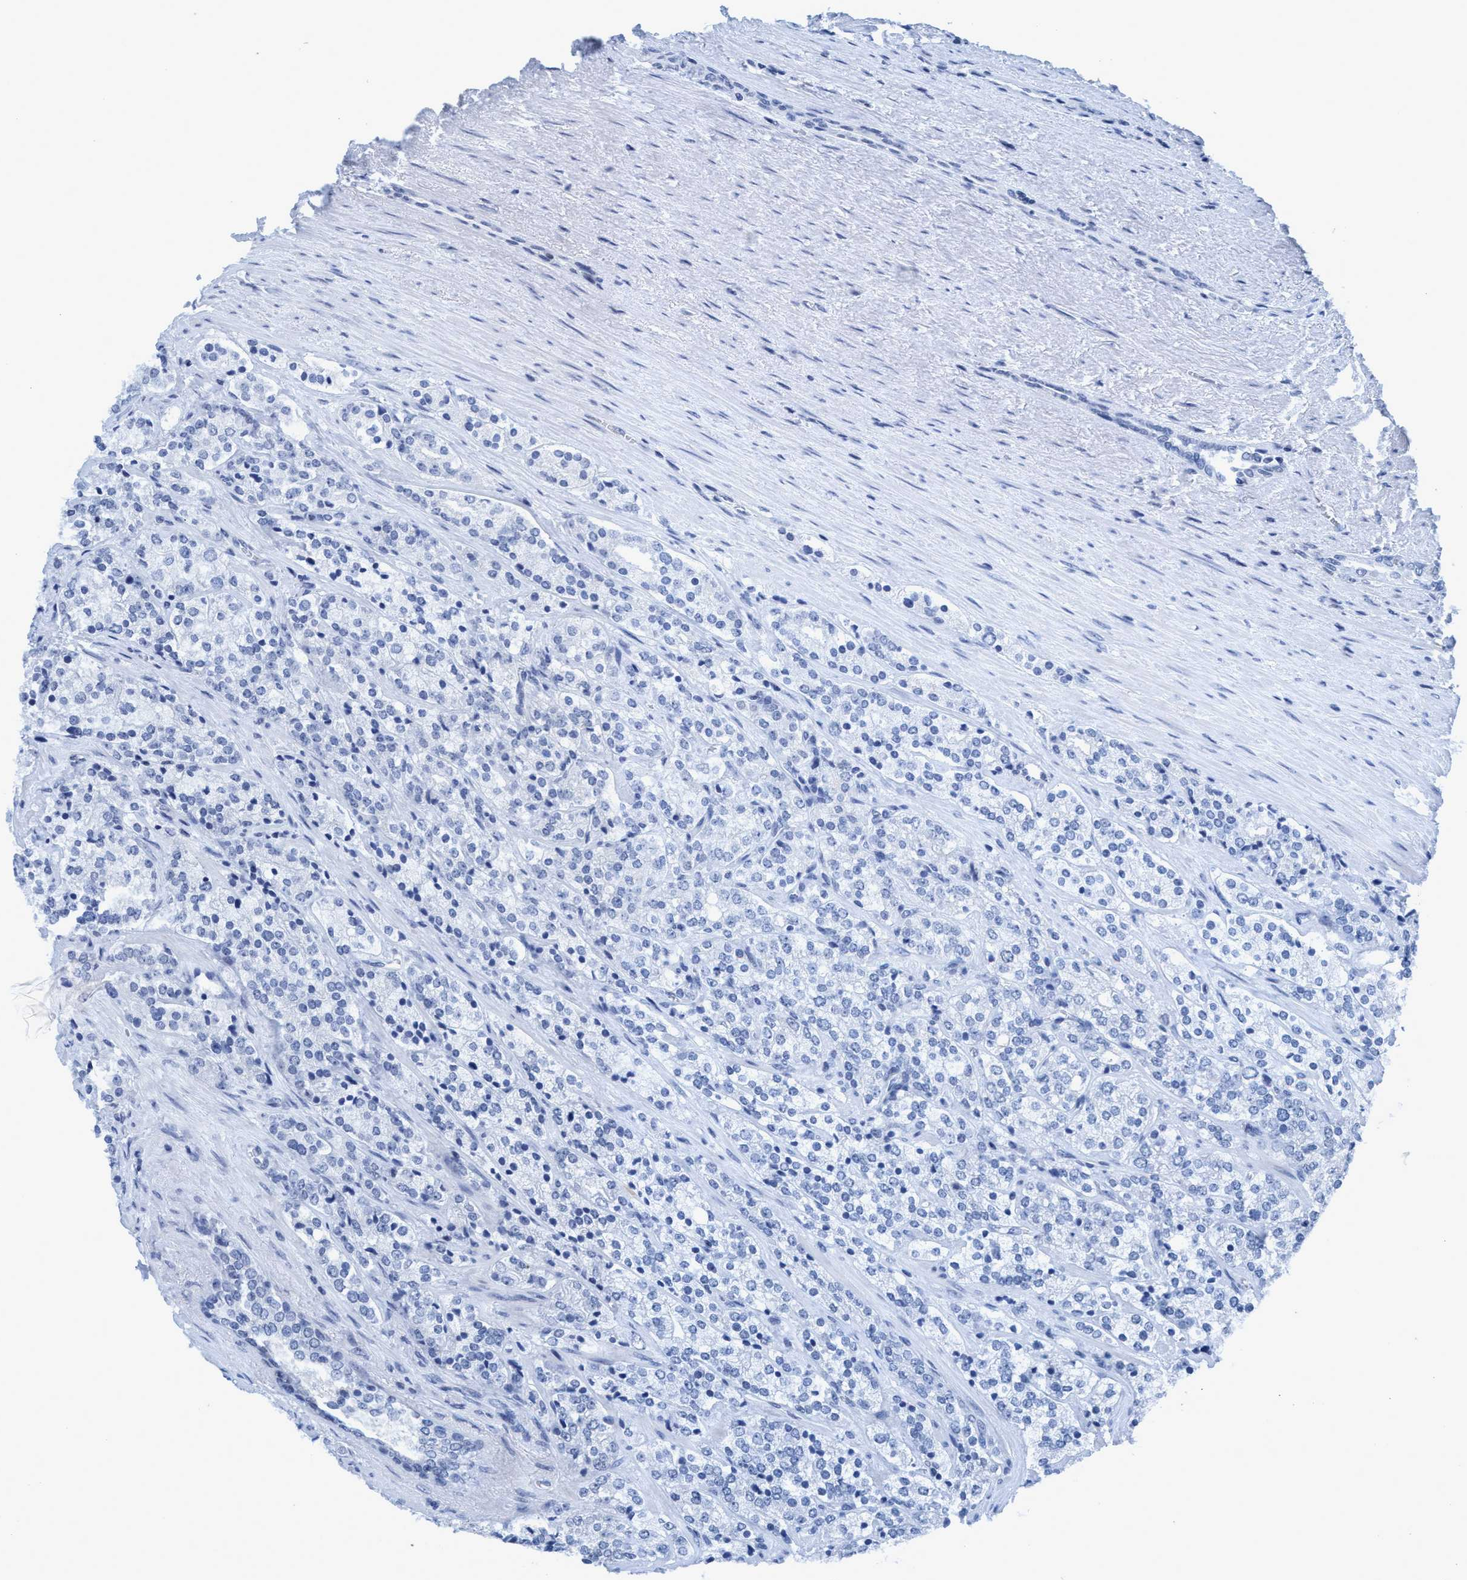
{"staining": {"intensity": "negative", "quantity": "none", "location": "none"}, "tissue": "prostate cancer", "cell_type": "Tumor cells", "image_type": "cancer", "snomed": [{"axis": "morphology", "description": "Adenocarcinoma, High grade"}, {"axis": "topography", "description": "Prostate"}], "caption": "Histopathology image shows no significant protein staining in tumor cells of prostate cancer (high-grade adenocarcinoma).", "gene": "DNAI1", "patient": {"sex": "male", "age": 71}}